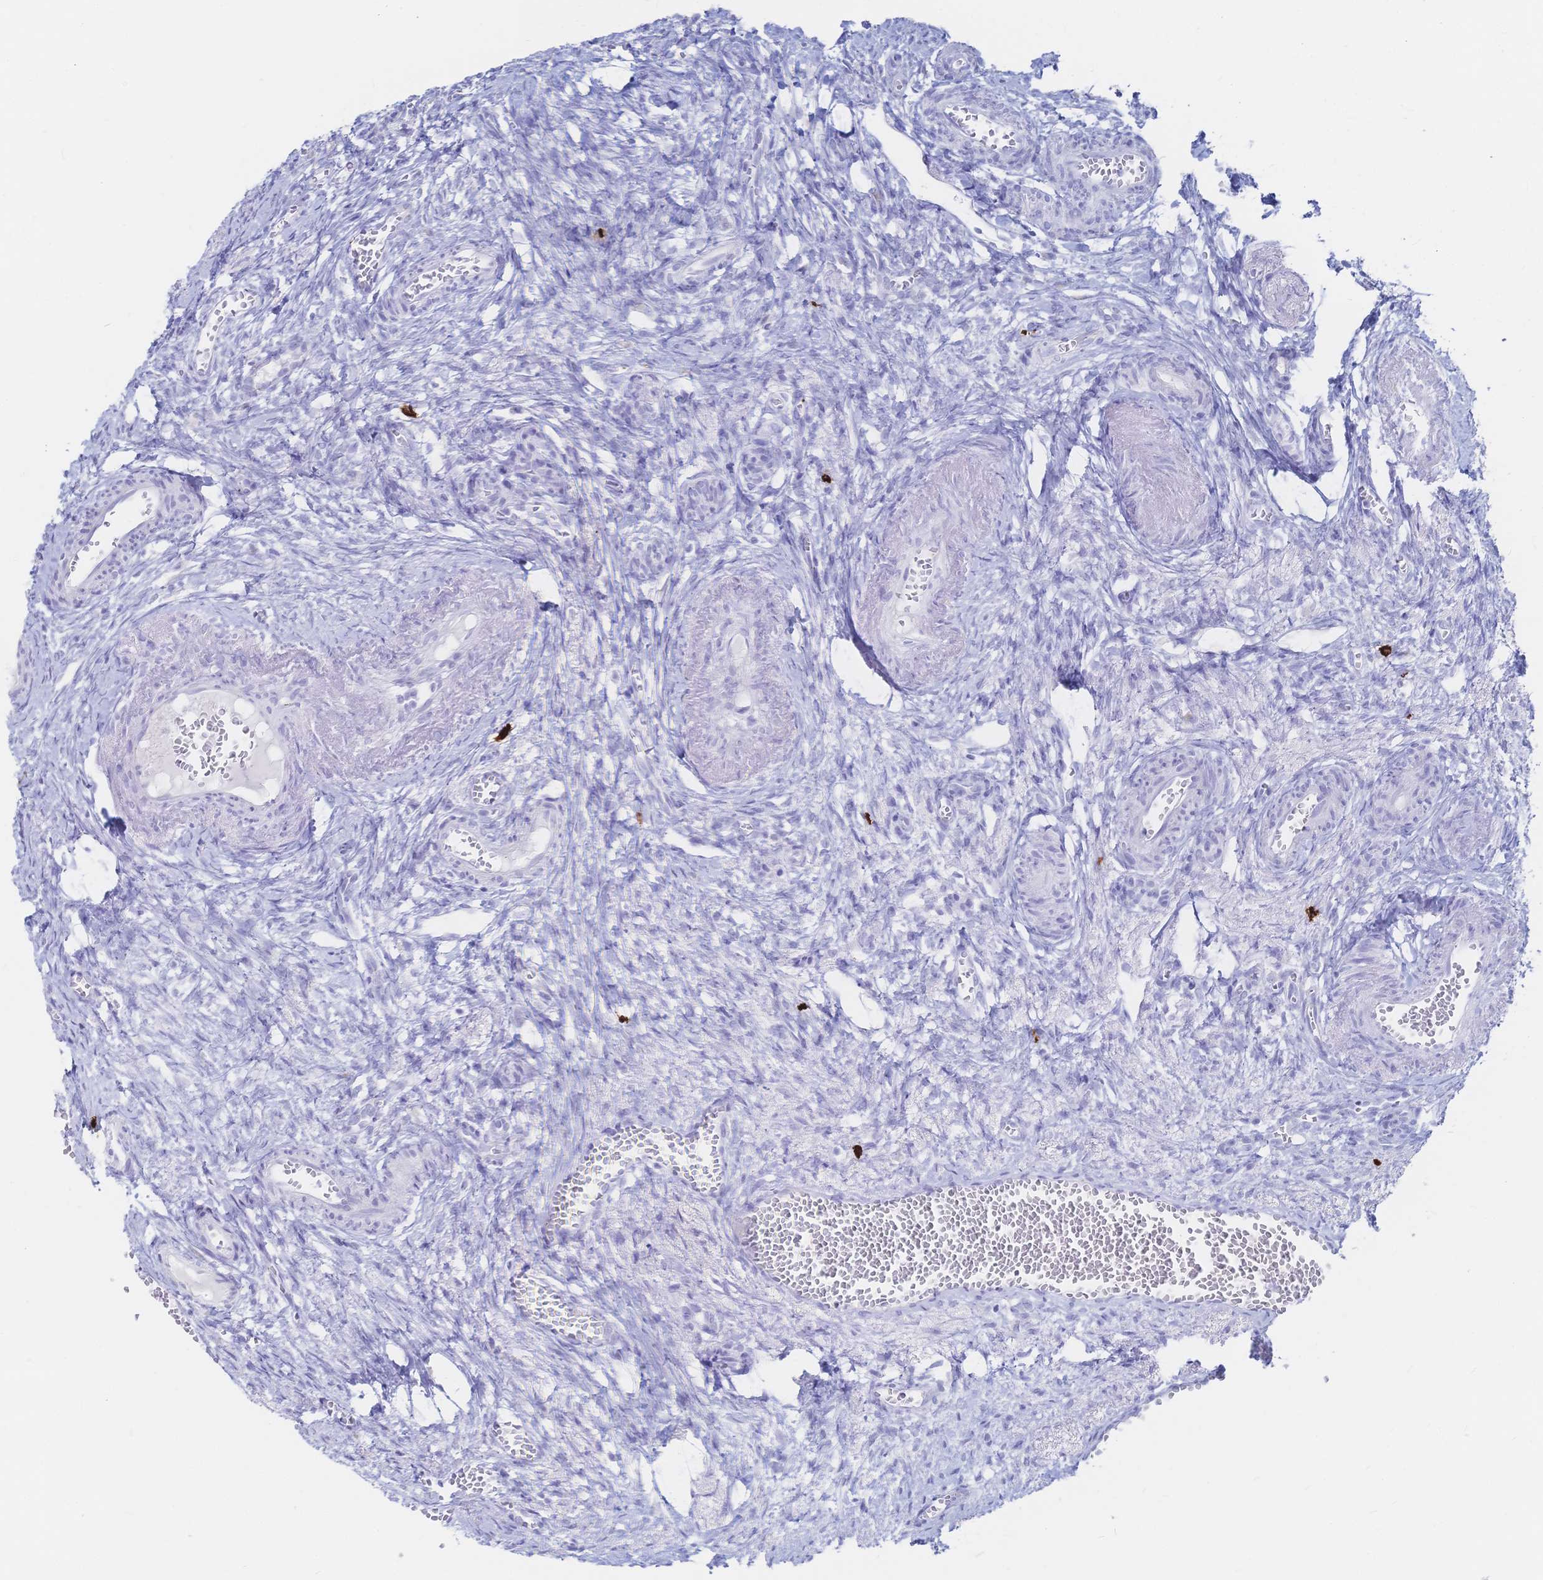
{"staining": {"intensity": "negative", "quantity": "none", "location": "none"}, "tissue": "ovary", "cell_type": "Ovarian stroma cells", "image_type": "normal", "snomed": [{"axis": "morphology", "description": "Normal tissue, NOS"}, {"axis": "topography", "description": "Ovary"}], "caption": "Immunohistochemical staining of unremarkable human ovary reveals no significant staining in ovarian stroma cells. (IHC, brightfield microscopy, high magnification).", "gene": "IL2RB", "patient": {"sex": "female", "age": 41}}